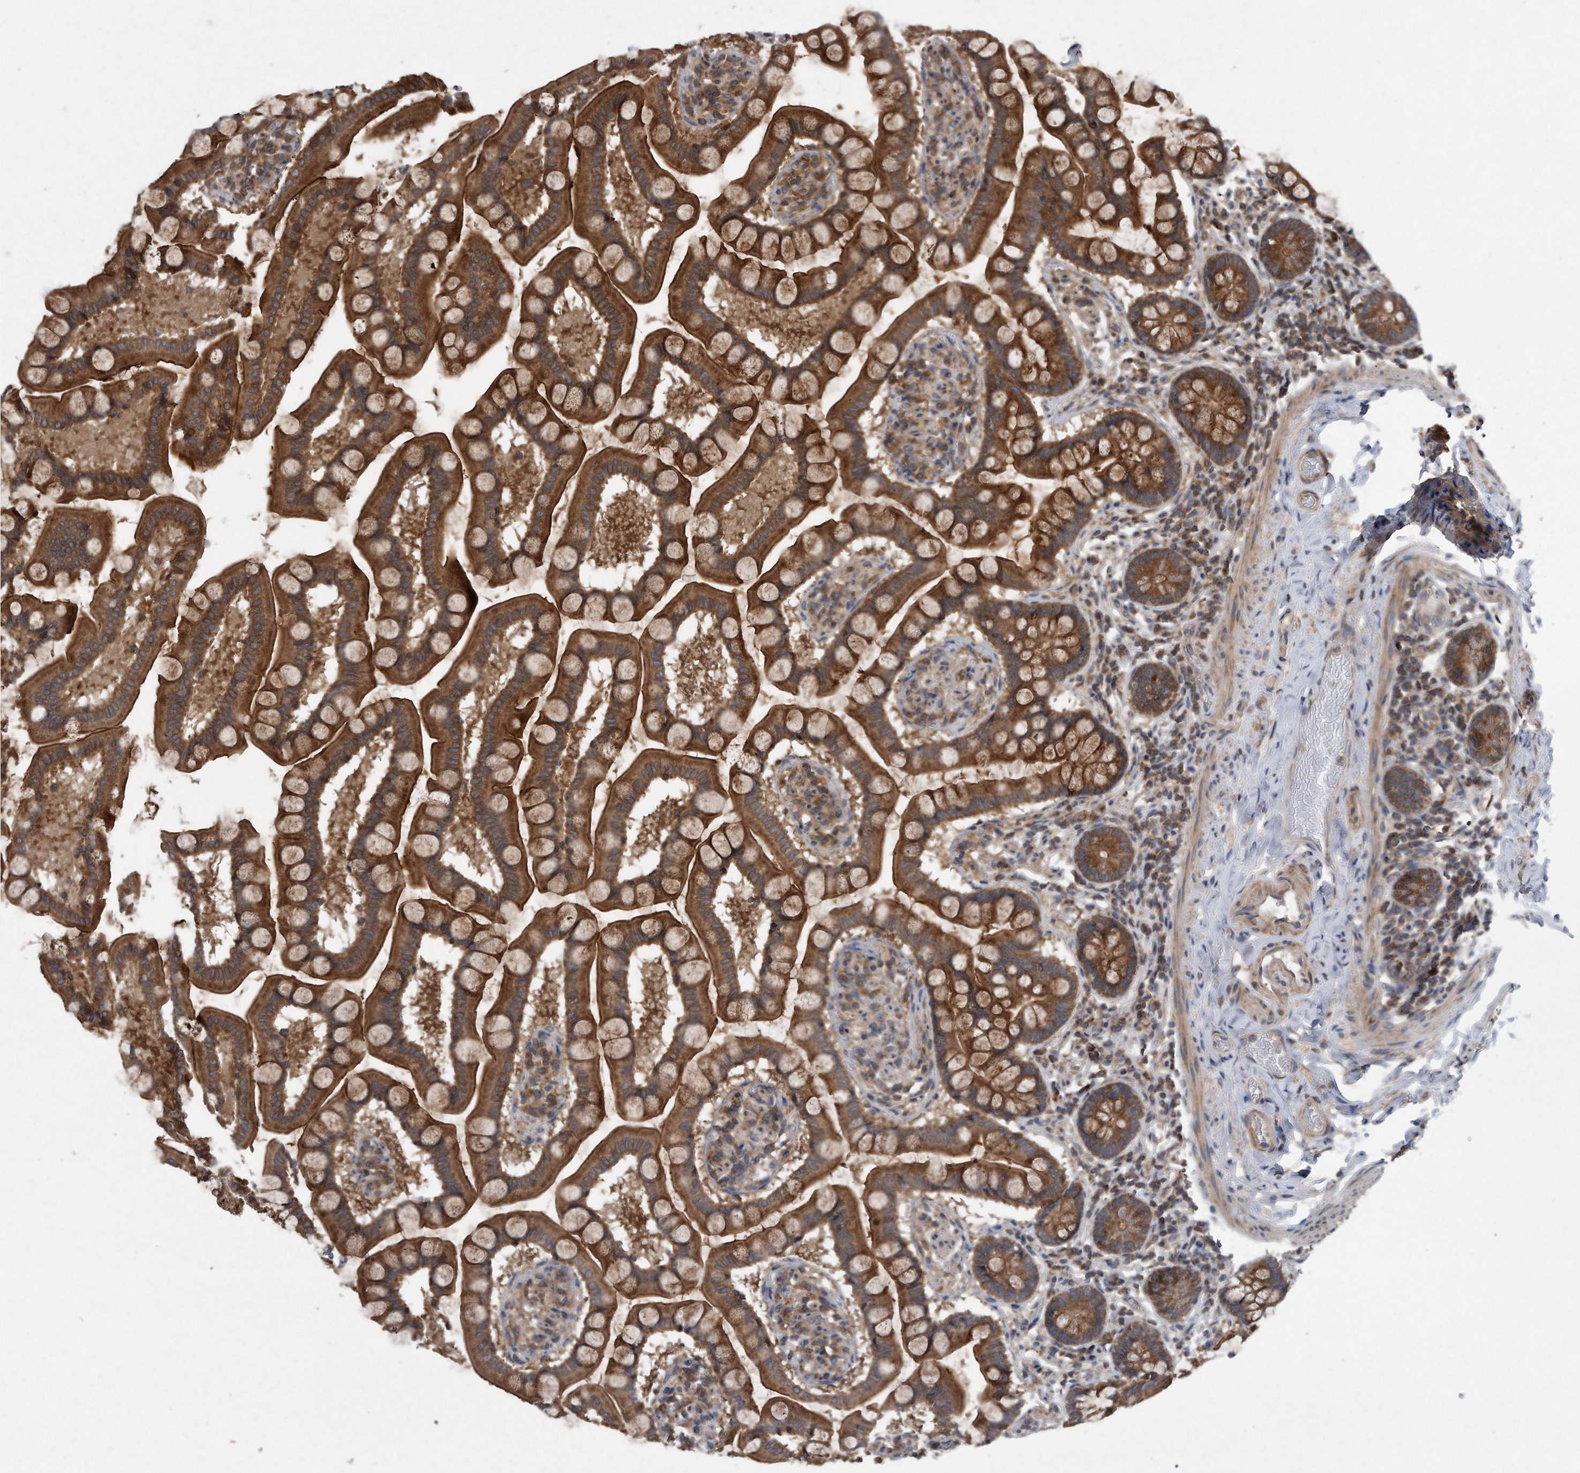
{"staining": {"intensity": "strong", "quantity": ">75%", "location": "cytoplasmic/membranous"}, "tissue": "small intestine", "cell_type": "Glandular cells", "image_type": "normal", "snomed": [{"axis": "morphology", "description": "Normal tissue, NOS"}, {"axis": "topography", "description": "Small intestine"}], "caption": "Protein expression analysis of unremarkable small intestine reveals strong cytoplasmic/membranous staining in about >75% of glandular cells.", "gene": "ALPK2", "patient": {"sex": "male", "age": 41}}